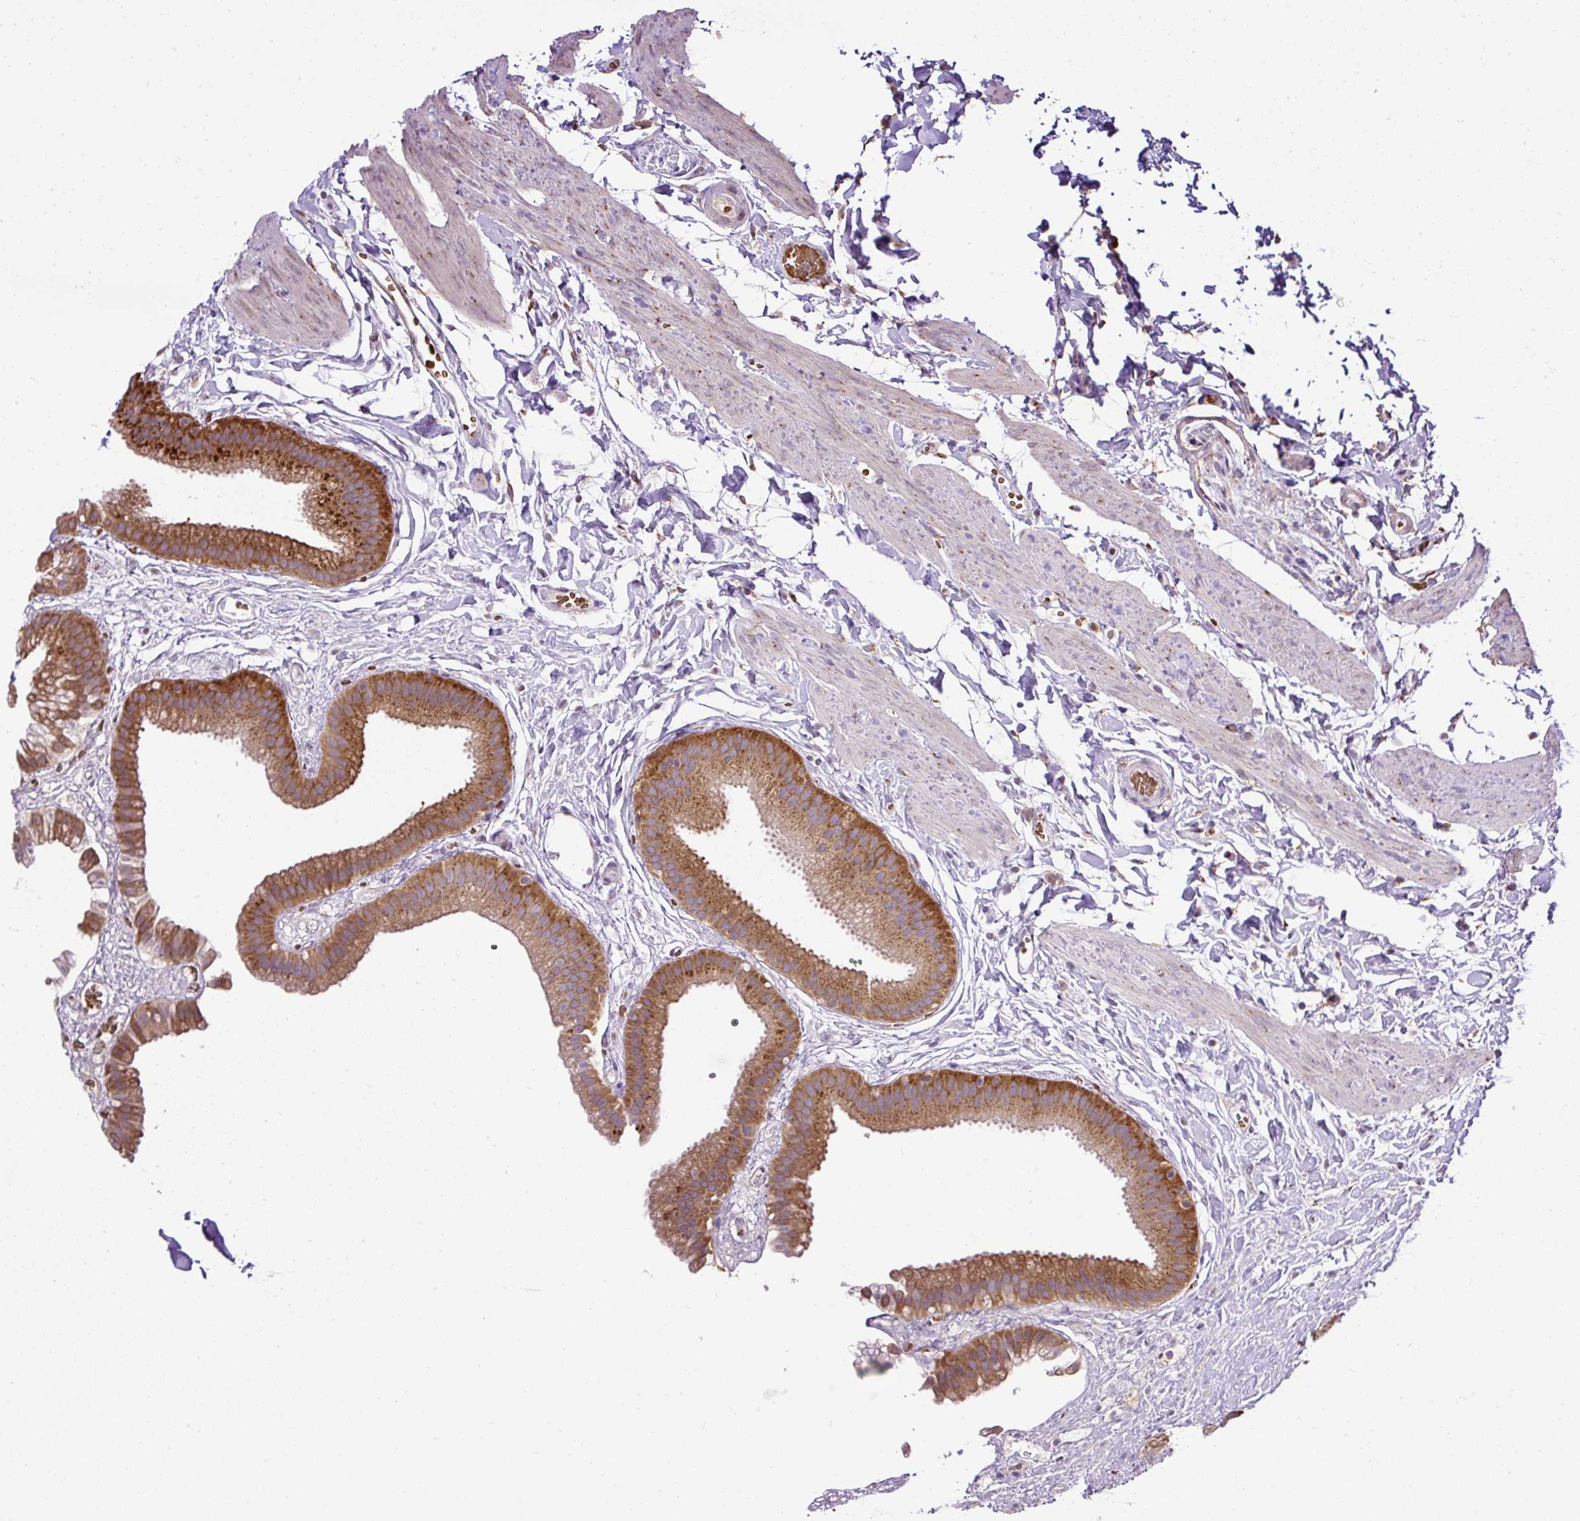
{"staining": {"intensity": "strong", "quantity": ">75%", "location": "cytoplasmic/membranous"}, "tissue": "gallbladder", "cell_type": "Glandular cells", "image_type": "normal", "snomed": [{"axis": "morphology", "description": "Normal tissue, NOS"}, {"axis": "topography", "description": "Gallbladder"}], "caption": "A high-resolution image shows immunohistochemistry staining of unremarkable gallbladder, which displays strong cytoplasmic/membranous expression in about >75% of glandular cells. (DAB (3,3'-diaminobenzidine) IHC, brown staining for protein, blue staining for nuclei).", "gene": "SMC4", "patient": {"sex": "female", "age": 63}}